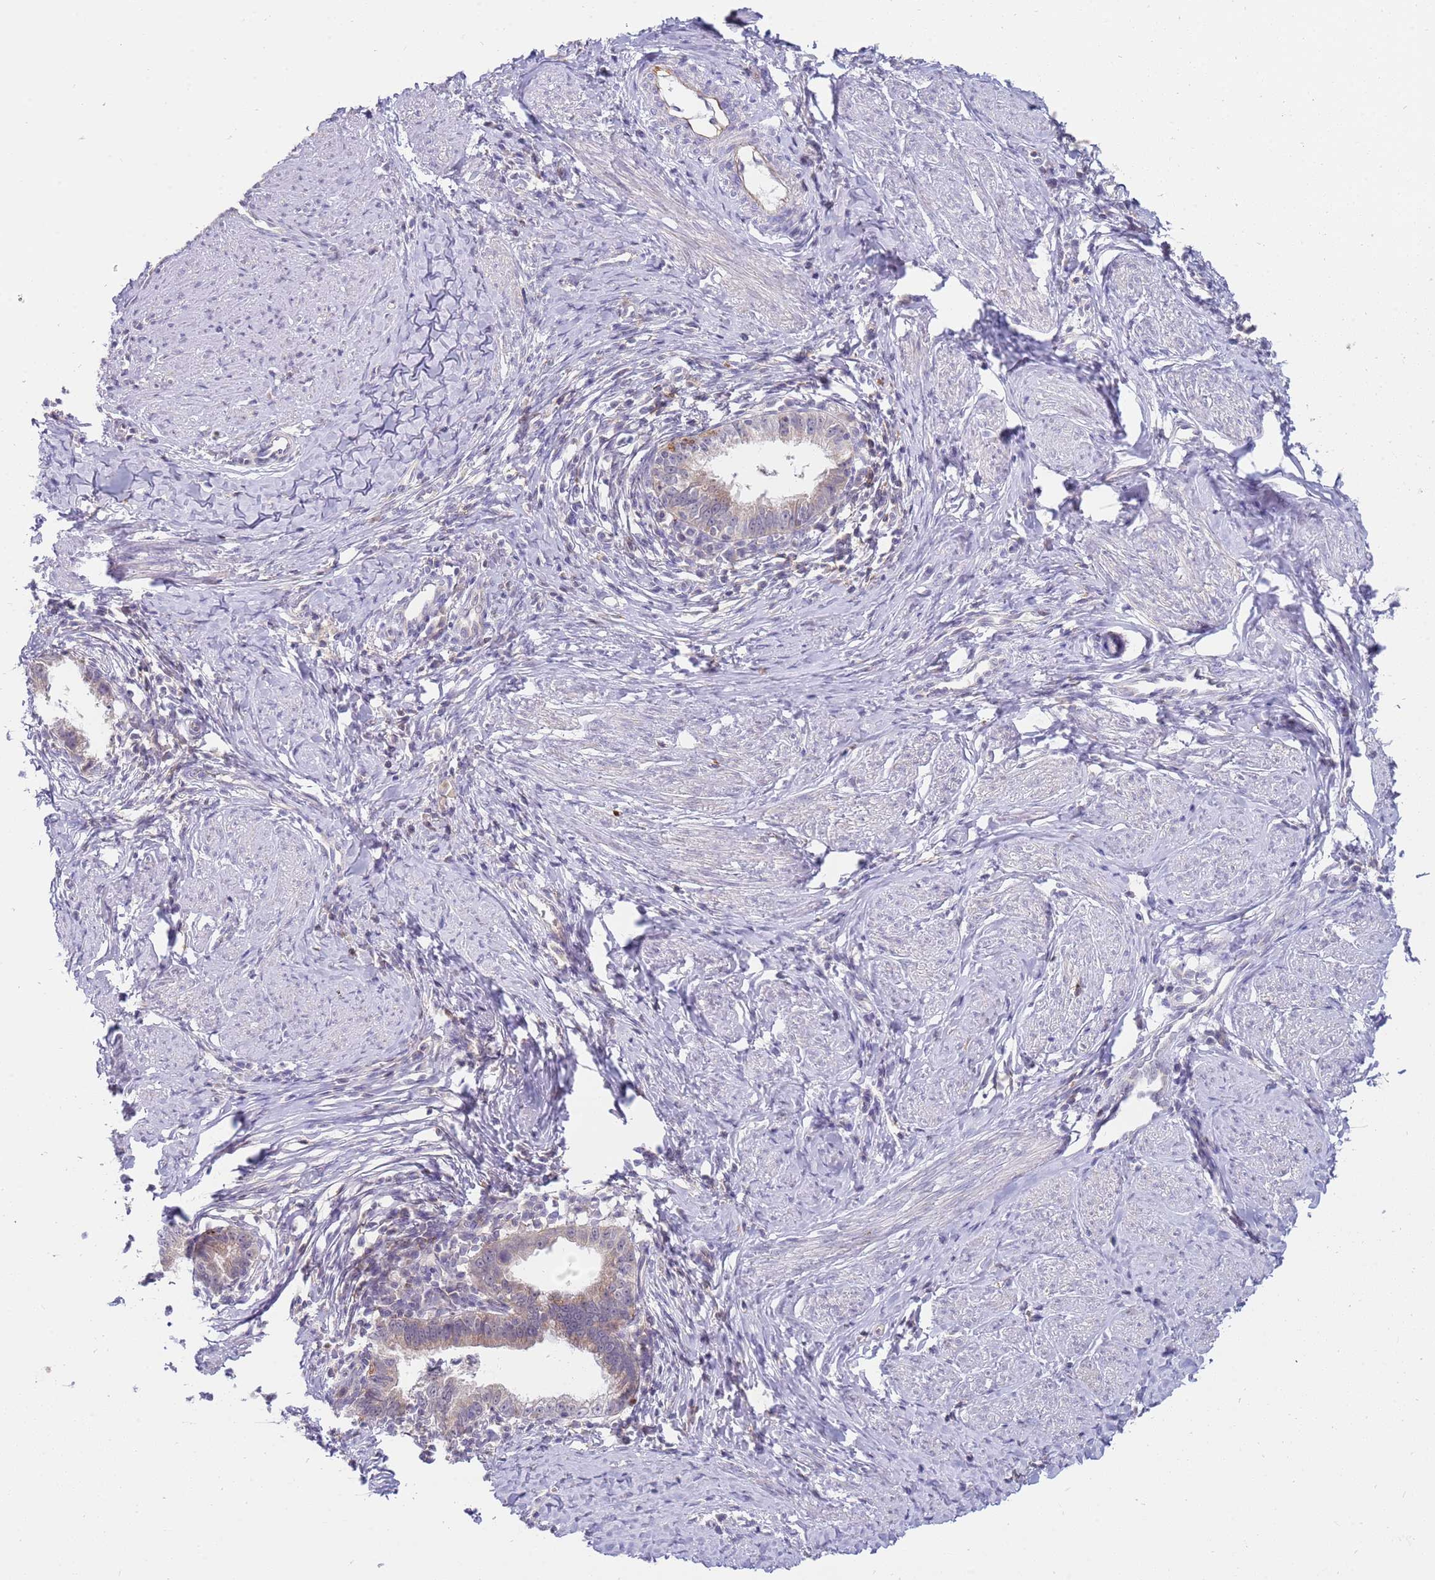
{"staining": {"intensity": "weak", "quantity": "25%-75%", "location": "cytoplasmic/membranous"}, "tissue": "cervical cancer", "cell_type": "Tumor cells", "image_type": "cancer", "snomed": [{"axis": "morphology", "description": "Adenocarcinoma, NOS"}, {"axis": "topography", "description": "Cervix"}], "caption": "This photomicrograph displays cervical adenocarcinoma stained with immunohistochemistry to label a protein in brown. The cytoplasmic/membranous of tumor cells show weak positivity for the protein. Nuclei are counter-stained blue.", "gene": "STK25", "patient": {"sex": "female", "age": 36}}